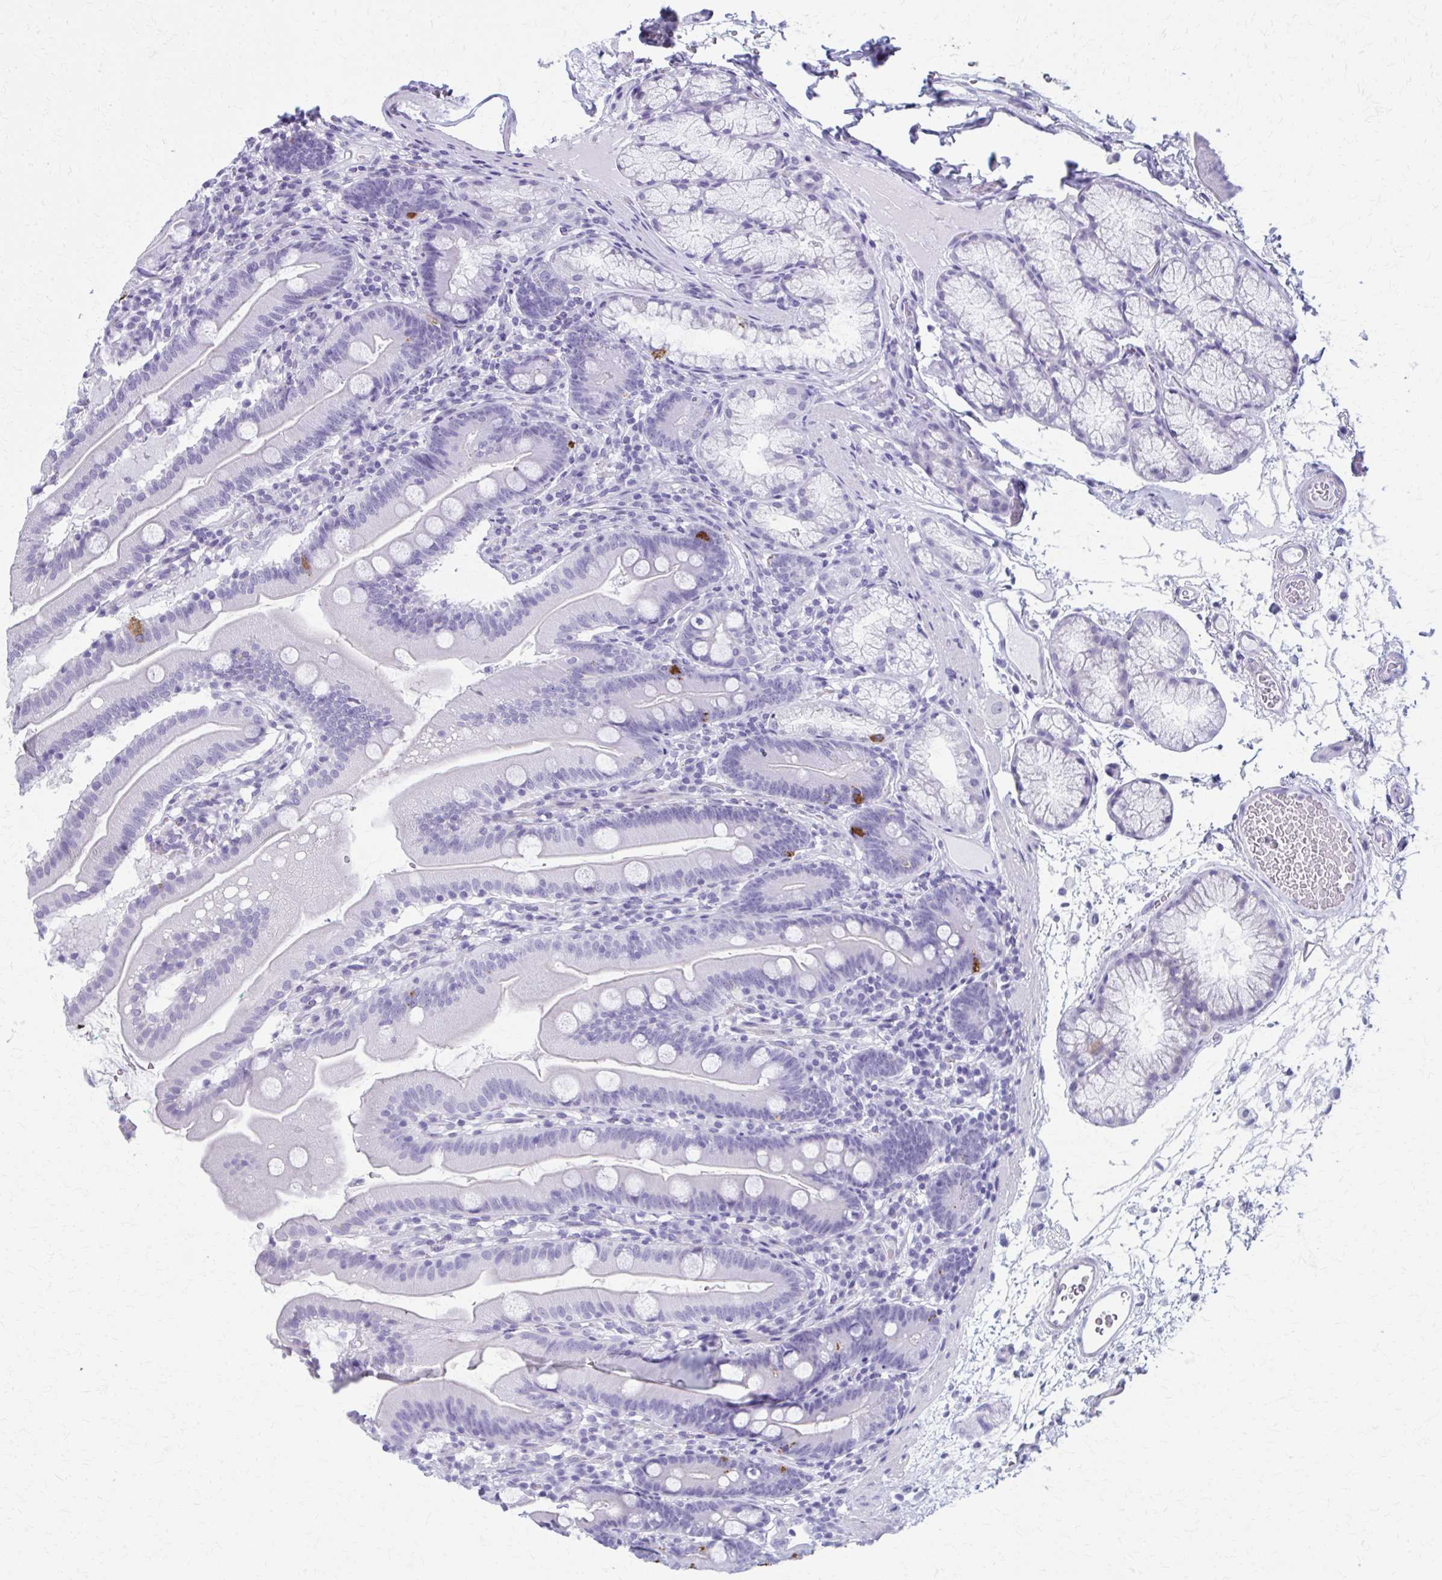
{"staining": {"intensity": "strong", "quantity": "<25%", "location": "cytoplasmic/membranous"}, "tissue": "duodenum", "cell_type": "Glandular cells", "image_type": "normal", "snomed": [{"axis": "morphology", "description": "Normal tissue, NOS"}, {"axis": "topography", "description": "Duodenum"}], "caption": "Glandular cells show medium levels of strong cytoplasmic/membranous staining in approximately <25% of cells in normal duodenum.", "gene": "MPLKIP", "patient": {"sex": "female", "age": 67}}